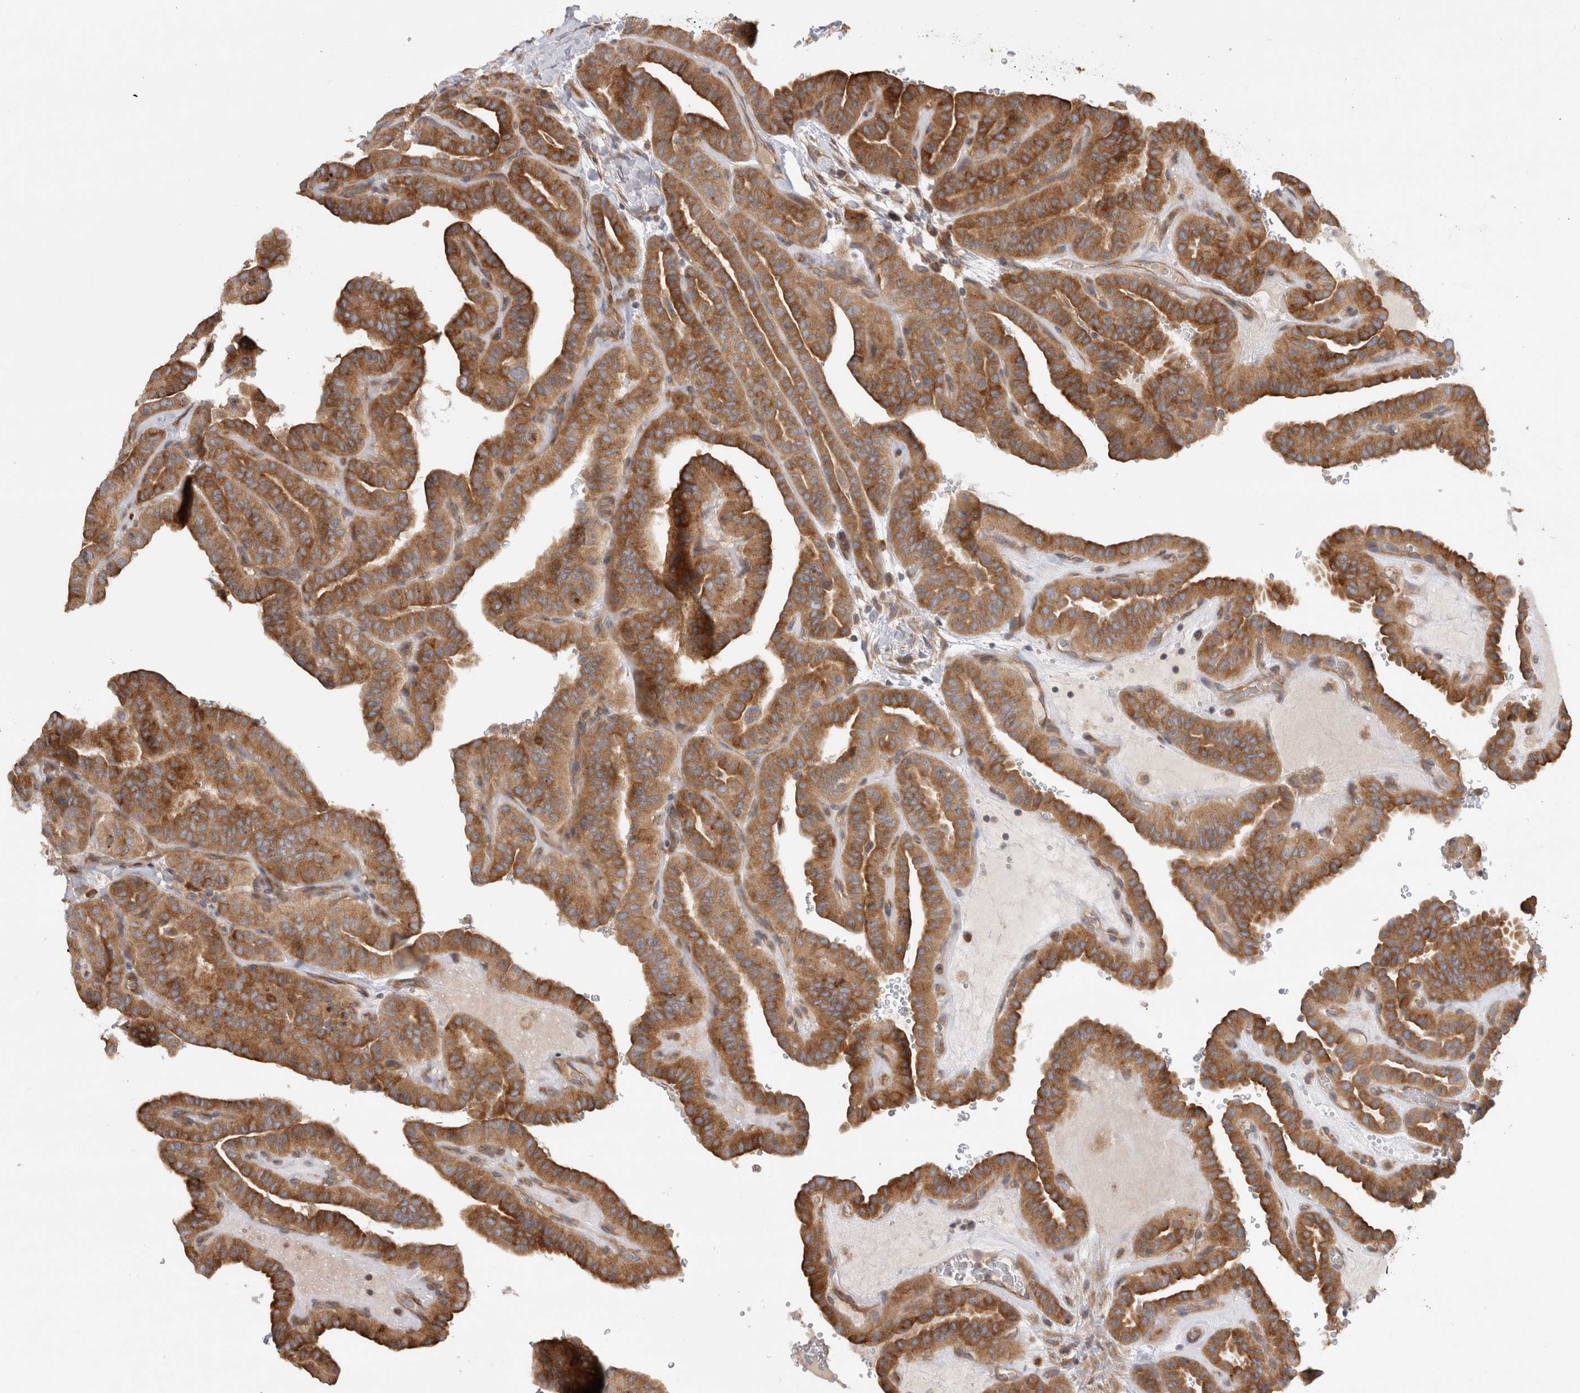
{"staining": {"intensity": "moderate", "quantity": ">75%", "location": "cytoplasmic/membranous"}, "tissue": "thyroid cancer", "cell_type": "Tumor cells", "image_type": "cancer", "snomed": [{"axis": "morphology", "description": "Papillary adenocarcinoma, NOS"}, {"axis": "topography", "description": "Thyroid gland"}], "caption": "Protein staining shows moderate cytoplasmic/membranous expression in approximately >75% of tumor cells in thyroid cancer (papillary adenocarcinoma). The protein is shown in brown color, while the nuclei are stained blue.", "gene": "PDCD10", "patient": {"sex": "male", "age": 77}}